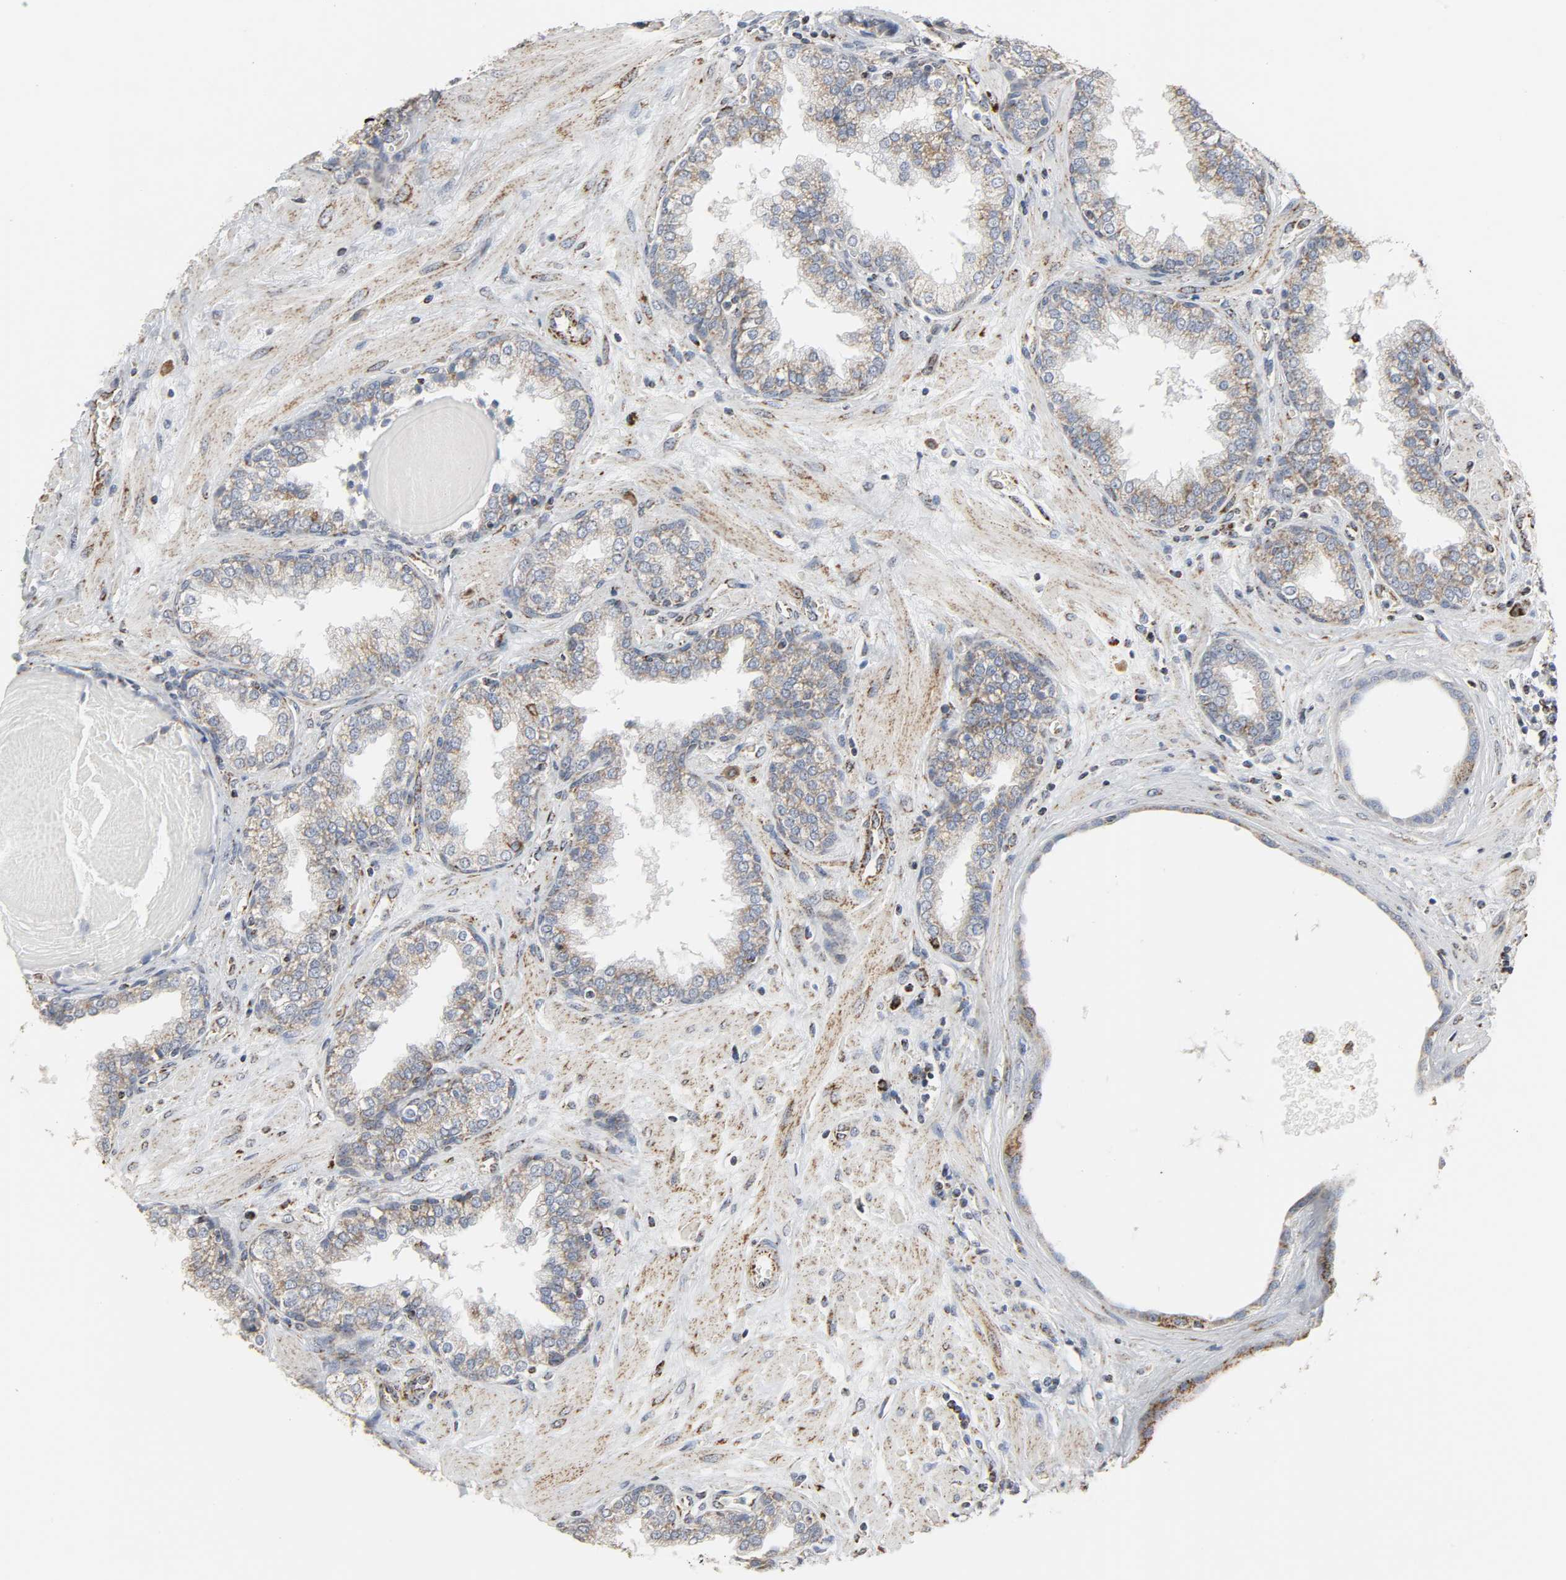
{"staining": {"intensity": "moderate", "quantity": "25%-75%", "location": "cytoplasmic/membranous"}, "tissue": "prostate", "cell_type": "Glandular cells", "image_type": "normal", "snomed": [{"axis": "morphology", "description": "Normal tissue, NOS"}, {"axis": "topography", "description": "Prostate"}], "caption": "Protein staining demonstrates moderate cytoplasmic/membranous positivity in approximately 25%-75% of glandular cells in unremarkable prostate. Nuclei are stained in blue.", "gene": "ACAT1", "patient": {"sex": "male", "age": 51}}